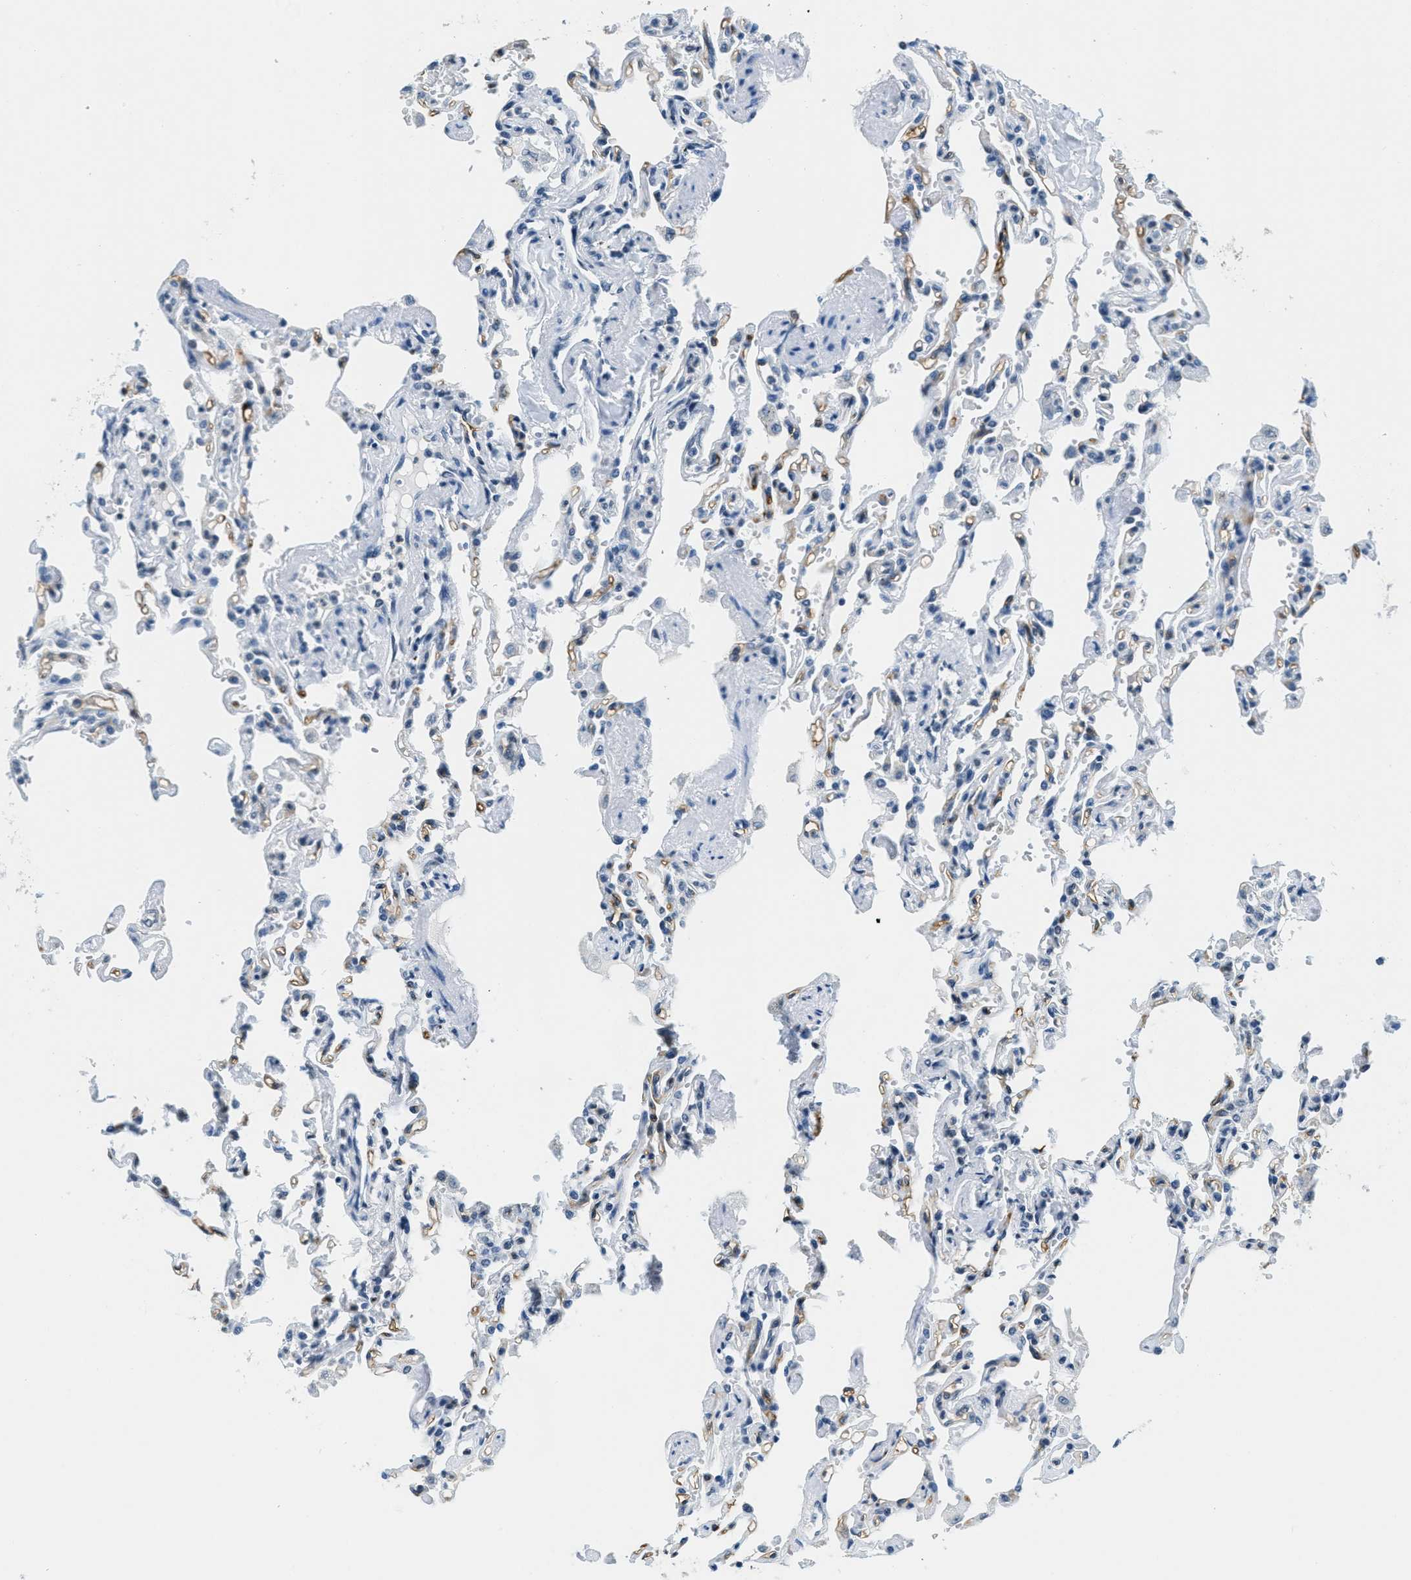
{"staining": {"intensity": "negative", "quantity": "none", "location": "none"}, "tissue": "lung", "cell_type": "Alveolar cells", "image_type": "normal", "snomed": [{"axis": "morphology", "description": "Normal tissue, NOS"}, {"axis": "topography", "description": "Lung"}], "caption": "Alveolar cells are negative for brown protein staining in benign lung. (Immunohistochemistry, brightfield microscopy, high magnification).", "gene": "CA4", "patient": {"sex": "male", "age": 21}}